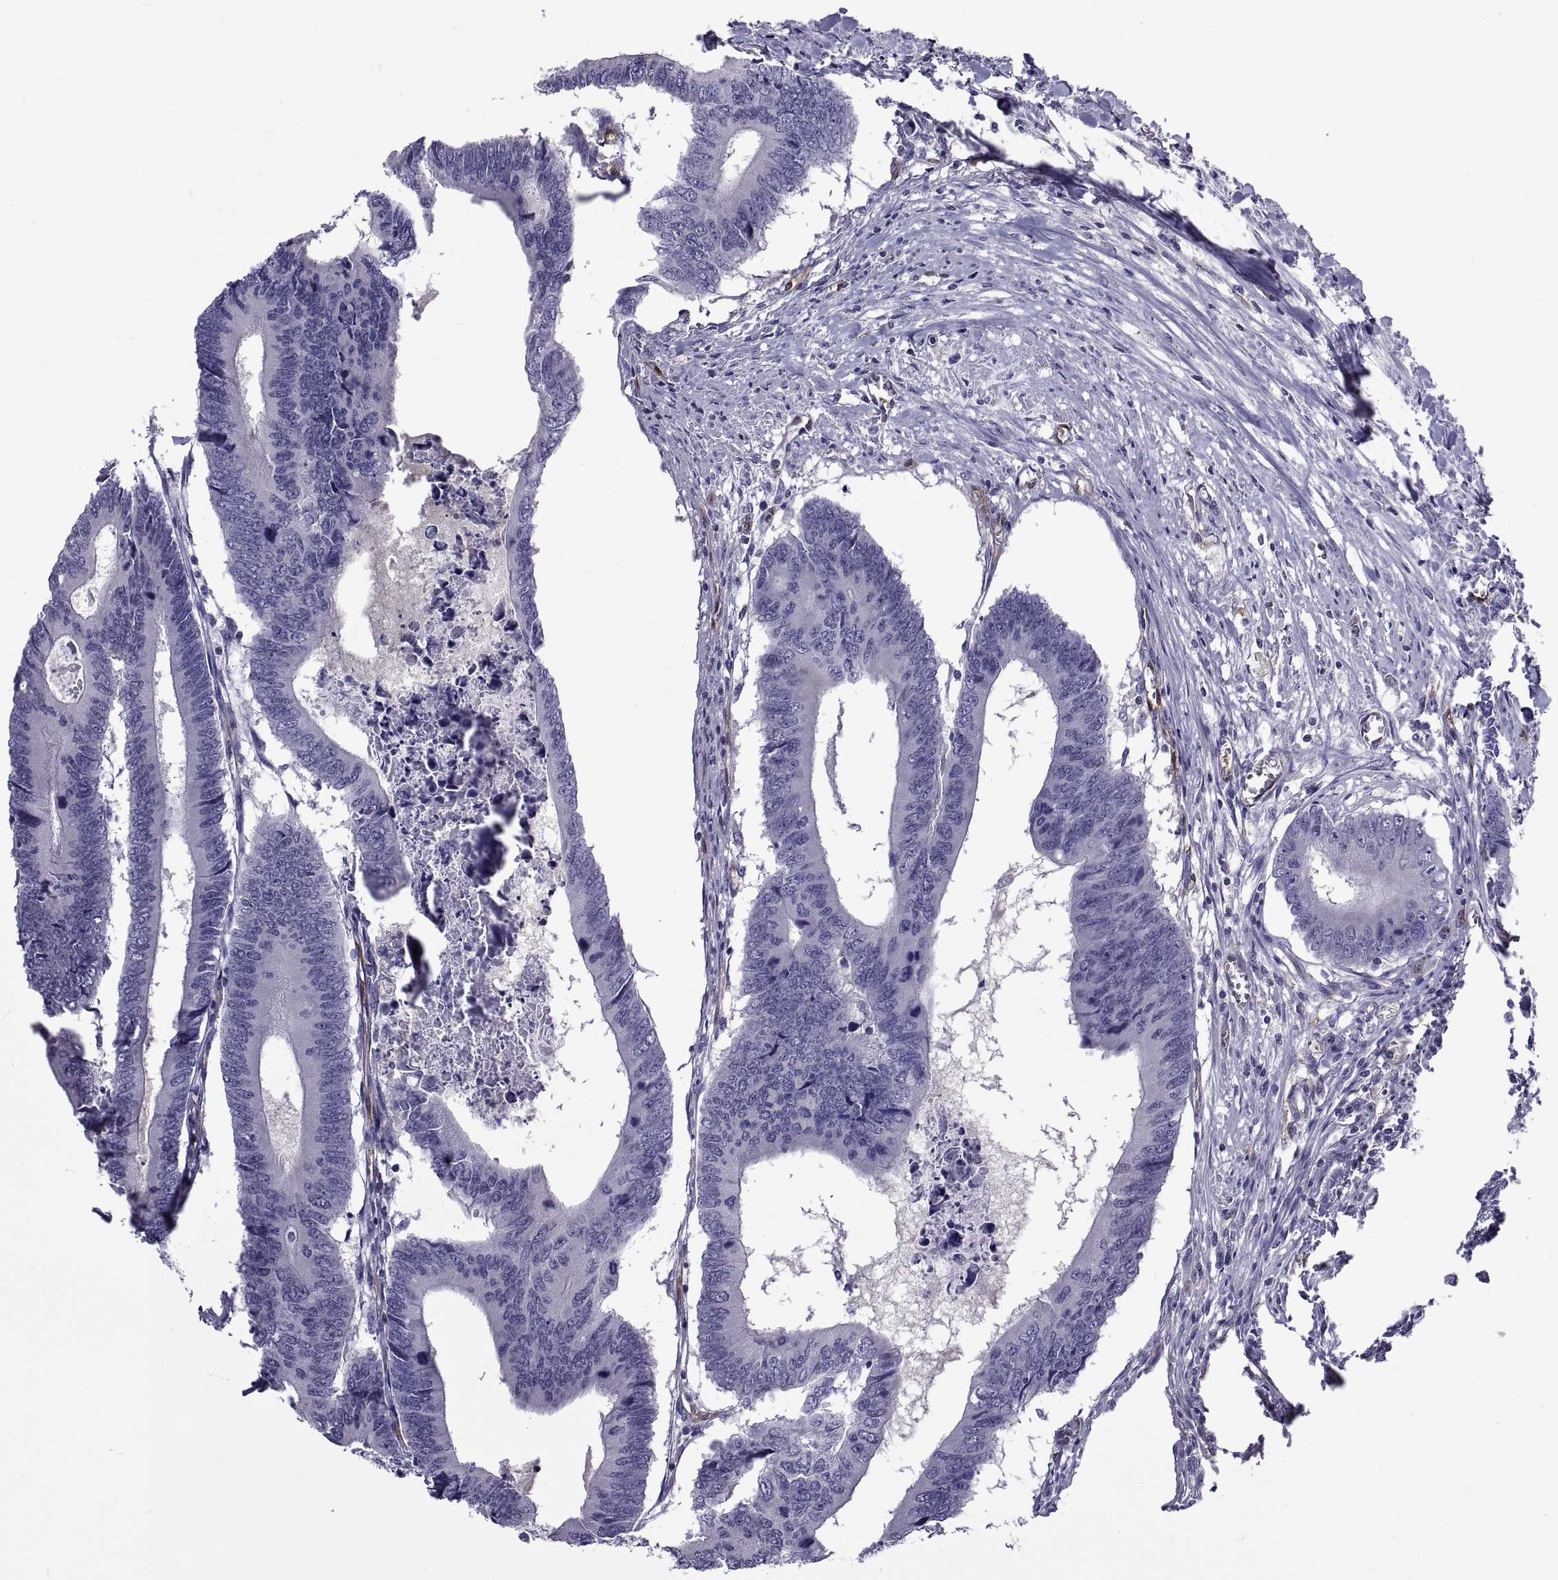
{"staining": {"intensity": "negative", "quantity": "none", "location": "none"}, "tissue": "colorectal cancer", "cell_type": "Tumor cells", "image_type": "cancer", "snomed": [{"axis": "morphology", "description": "Adenocarcinoma, NOS"}, {"axis": "topography", "description": "Colon"}], "caption": "Colorectal cancer (adenocarcinoma) was stained to show a protein in brown. There is no significant positivity in tumor cells.", "gene": "LCN9", "patient": {"sex": "male", "age": 53}}